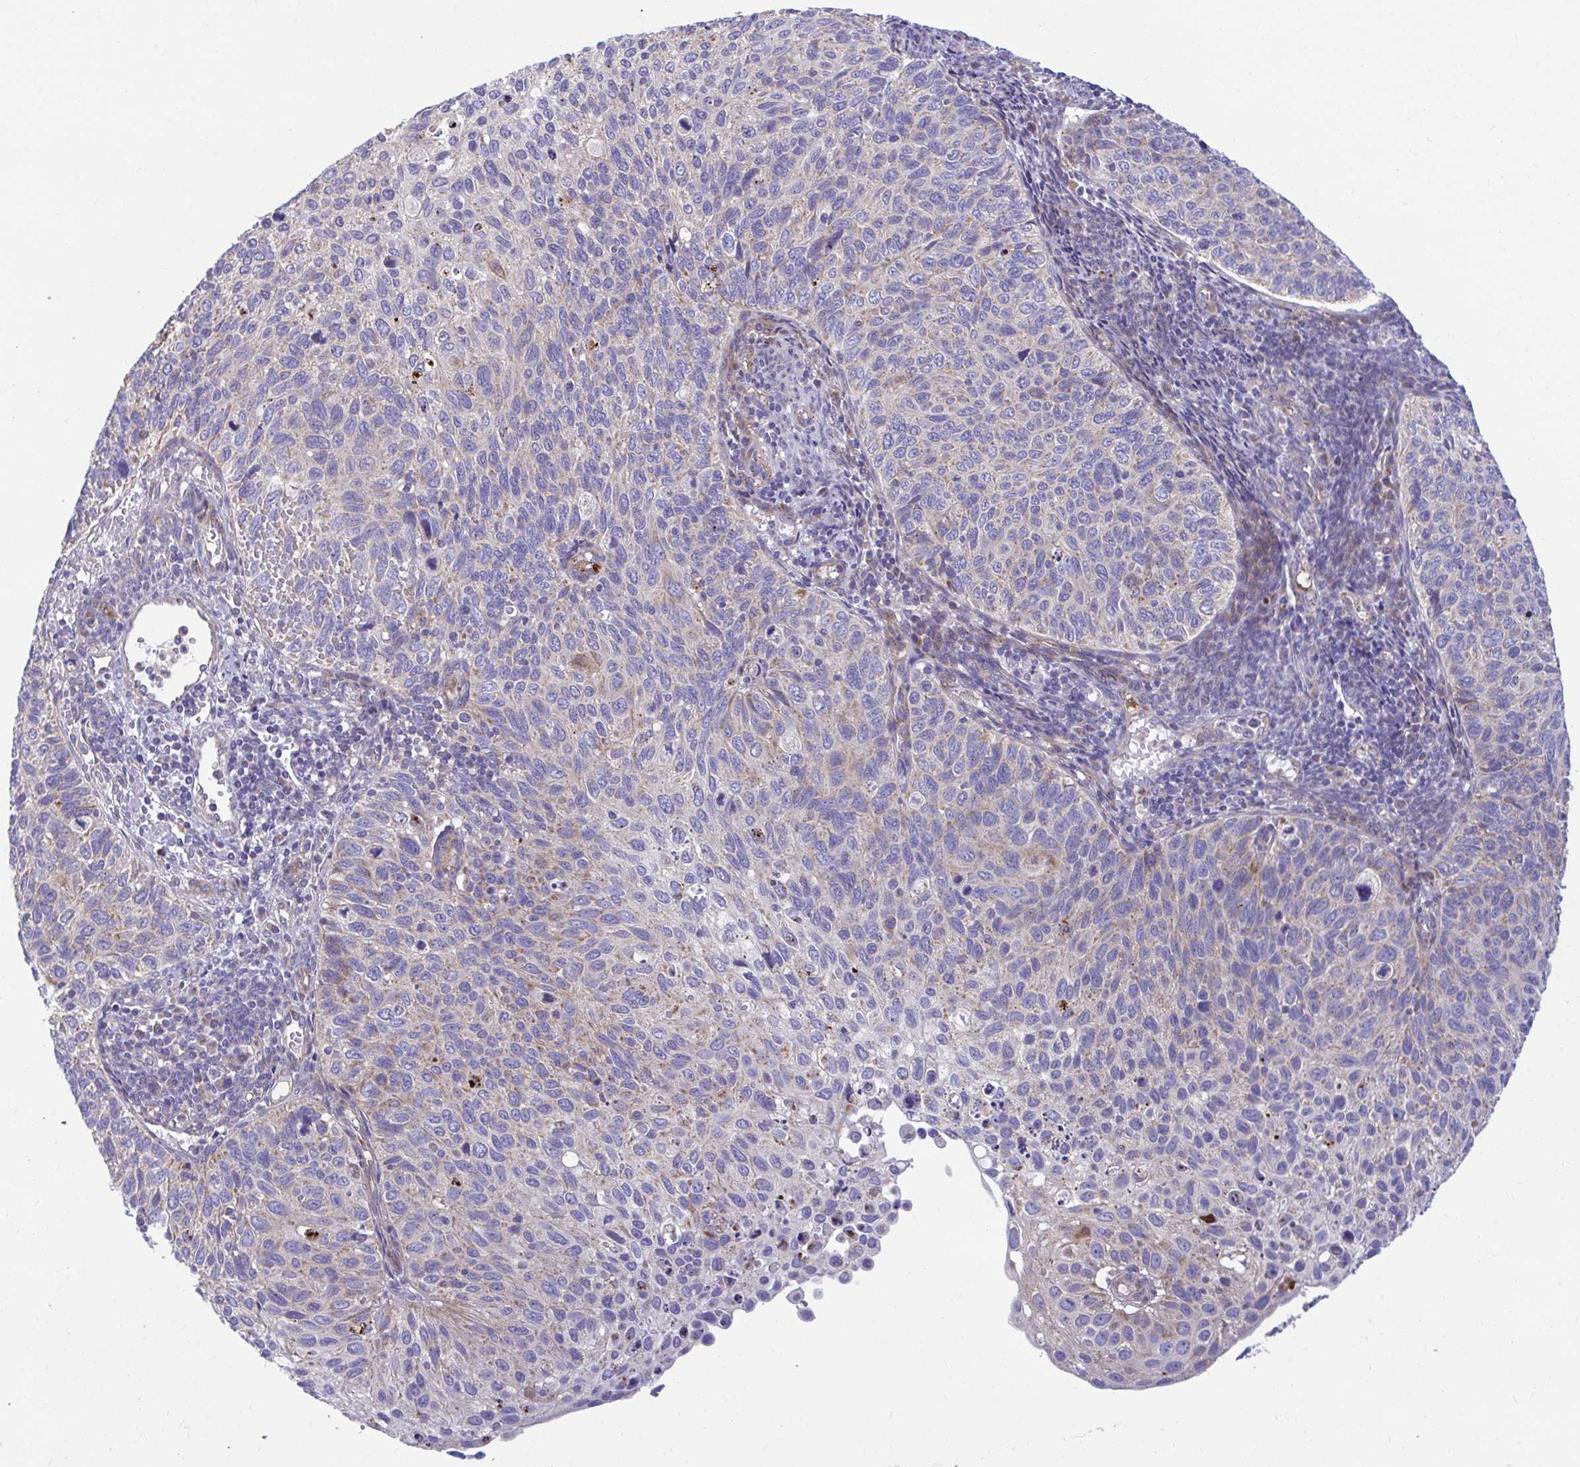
{"staining": {"intensity": "weak", "quantity": "<25%", "location": "cytoplasmic/membranous"}, "tissue": "cervical cancer", "cell_type": "Tumor cells", "image_type": "cancer", "snomed": [{"axis": "morphology", "description": "Squamous cell carcinoma, NOS"}, {"axis": "topography", "description": "Cervix"}], "caption": "IHC of cervical cancer (squamous cell carcinoma) shows no expression in tumor cells.", "gene": "MRPS16", "patient": {"sex": "female", "age": 70}}